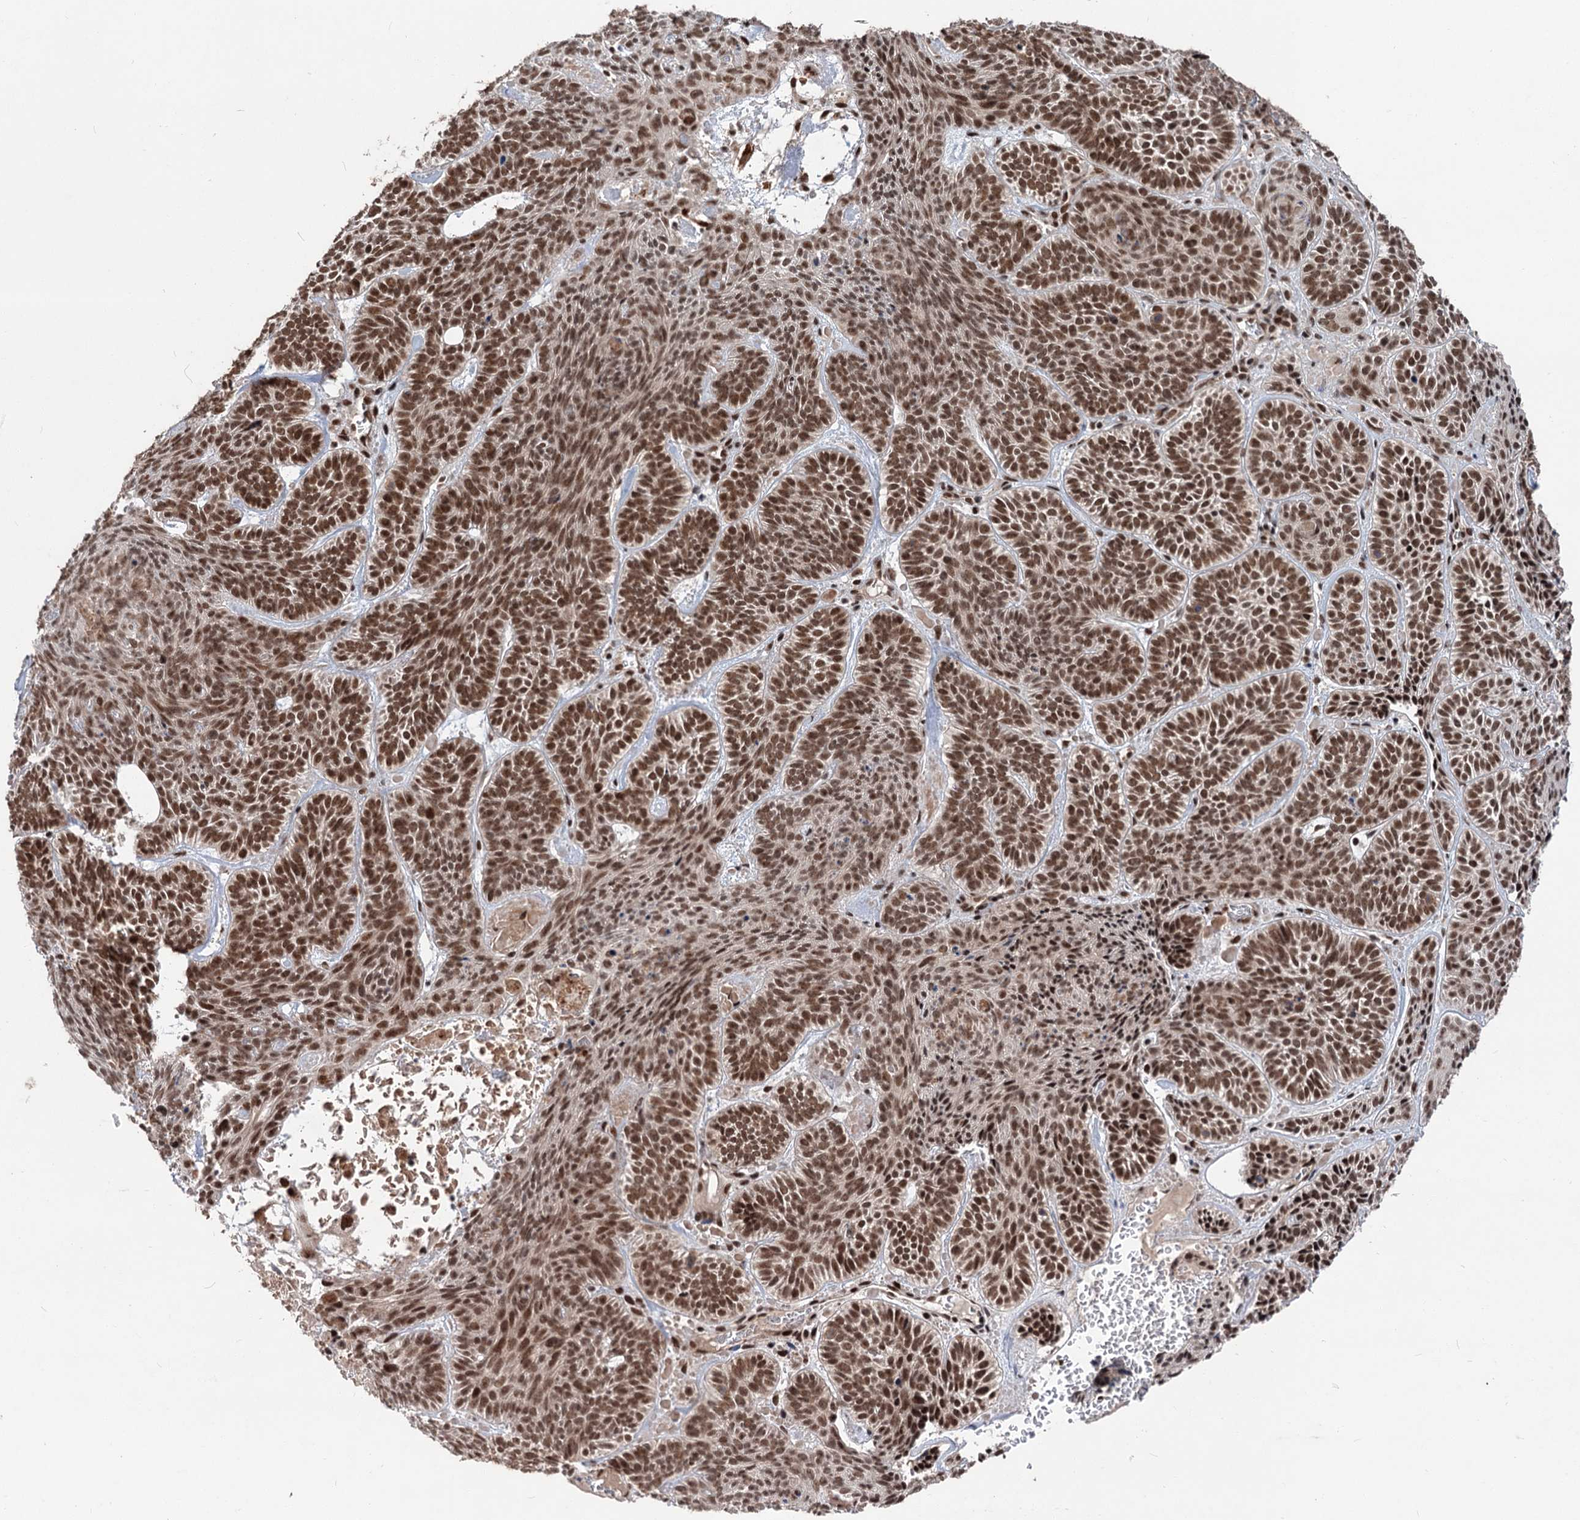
{"staining": {"intensity": "strong", "quantity": ">75%", "location": "nuclear"}, "tissue": "skin cancer", "cell_type": "Tumor cells", "image_type": "cancer", "snomed": [{"axis": "morphology", "description": "Basal cell carcinoma"}, {"axis": "topography", "description": "Skin"}], "caption": "Strong nuclear staining for a protein is appreciated in approximately >75% of tumor cells of skin cancer using immunohistochemistry (IHC).", "gene": "MAML1", "patient": {"sex": "male", "age": 85}}